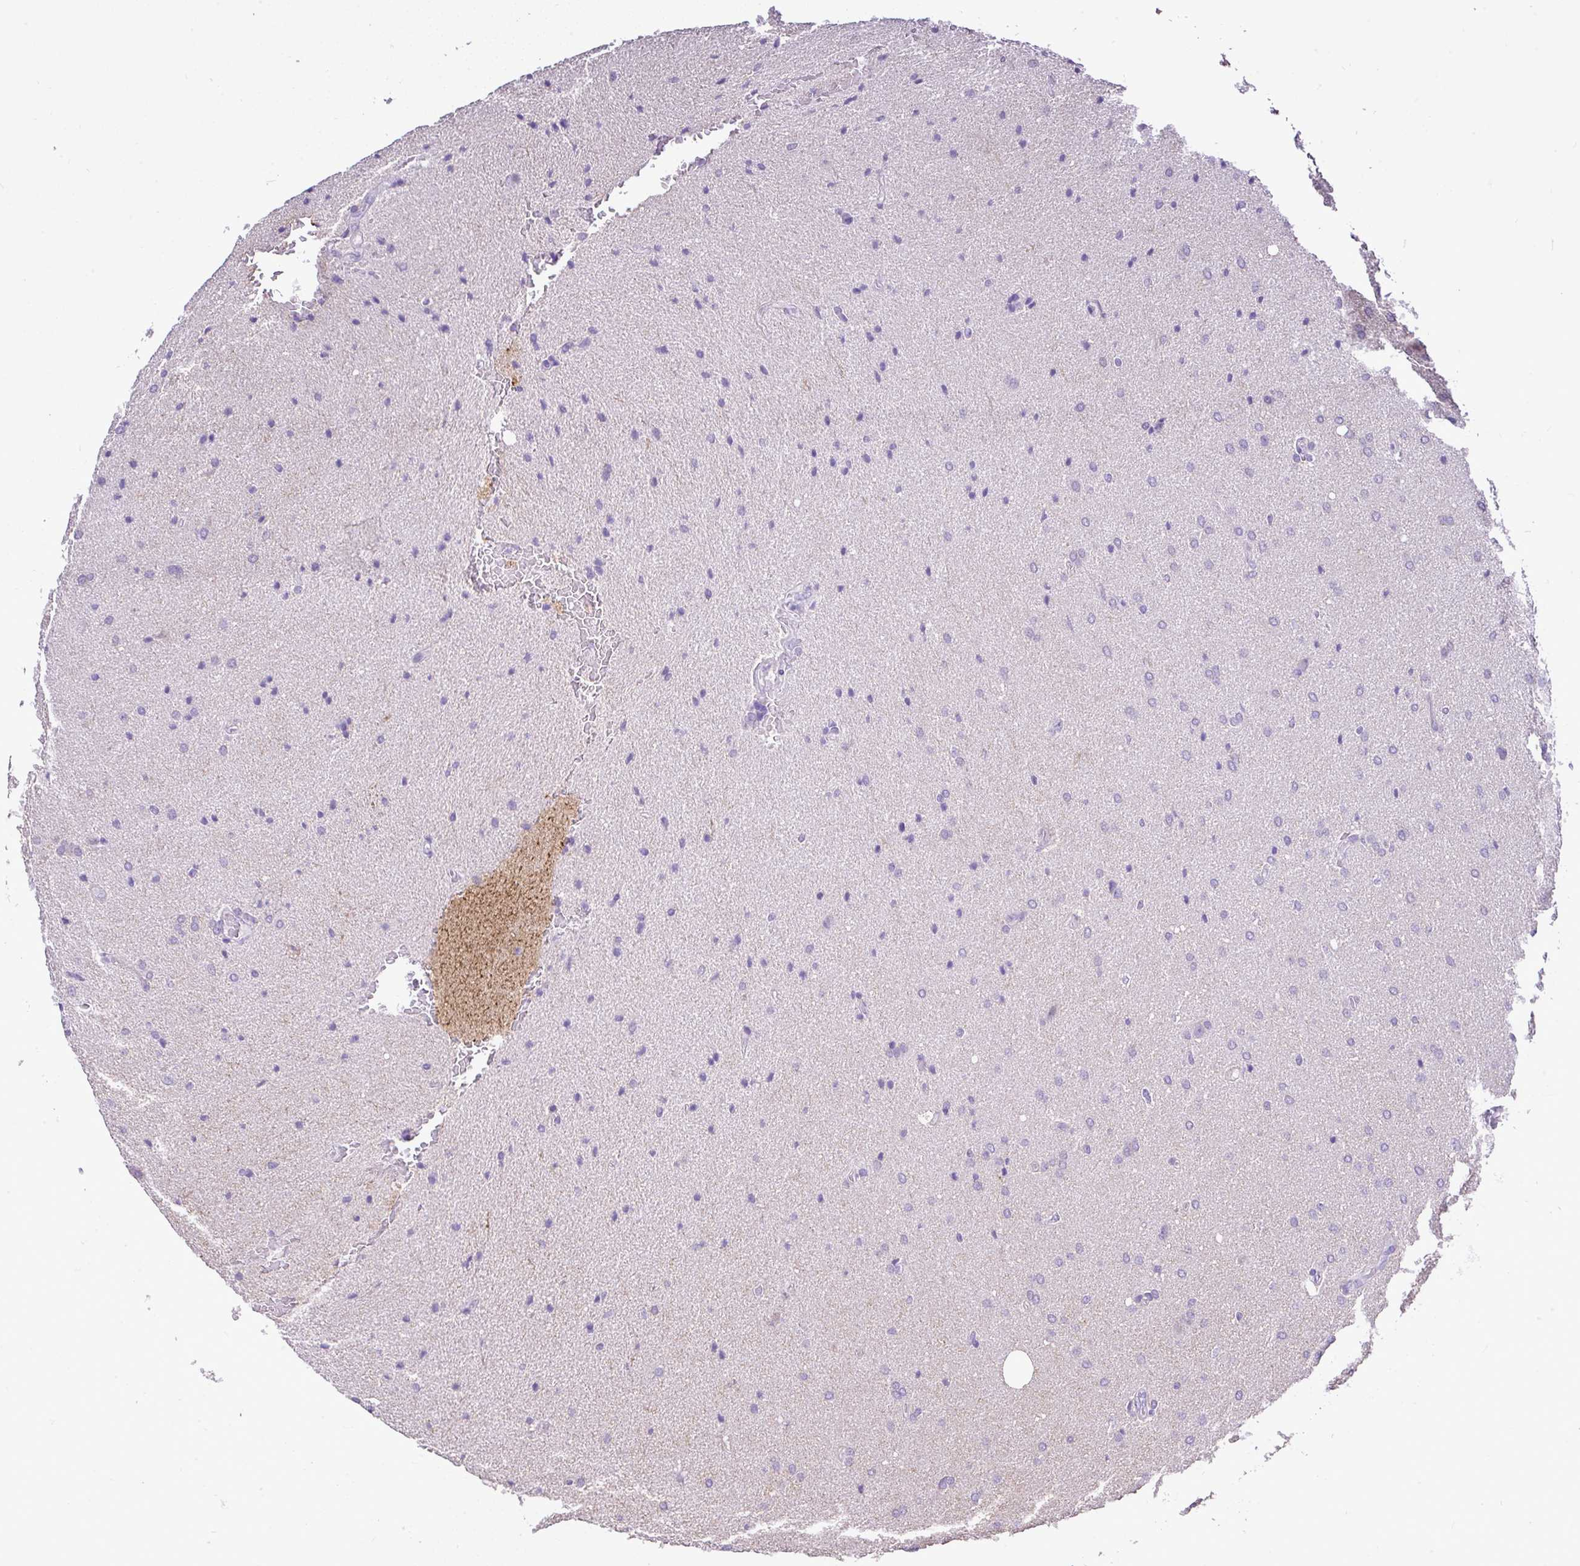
{"staining": {"intensity": "negative", "quantity": "none", "location": "none"}, "tissue": "glioma", "cell_type": "Tumor cells", "image_type": "cancer", "snomed": [{"axis": "morphology", "description": "Glioma, malignant, High grade"}, {"axis": "topography", "description": "Brain"}], "caption": "IHC of glioma reveals no staining in tumor cells.", "gene": "CTU1", "patient": {"sex": "male", "age": 56}}